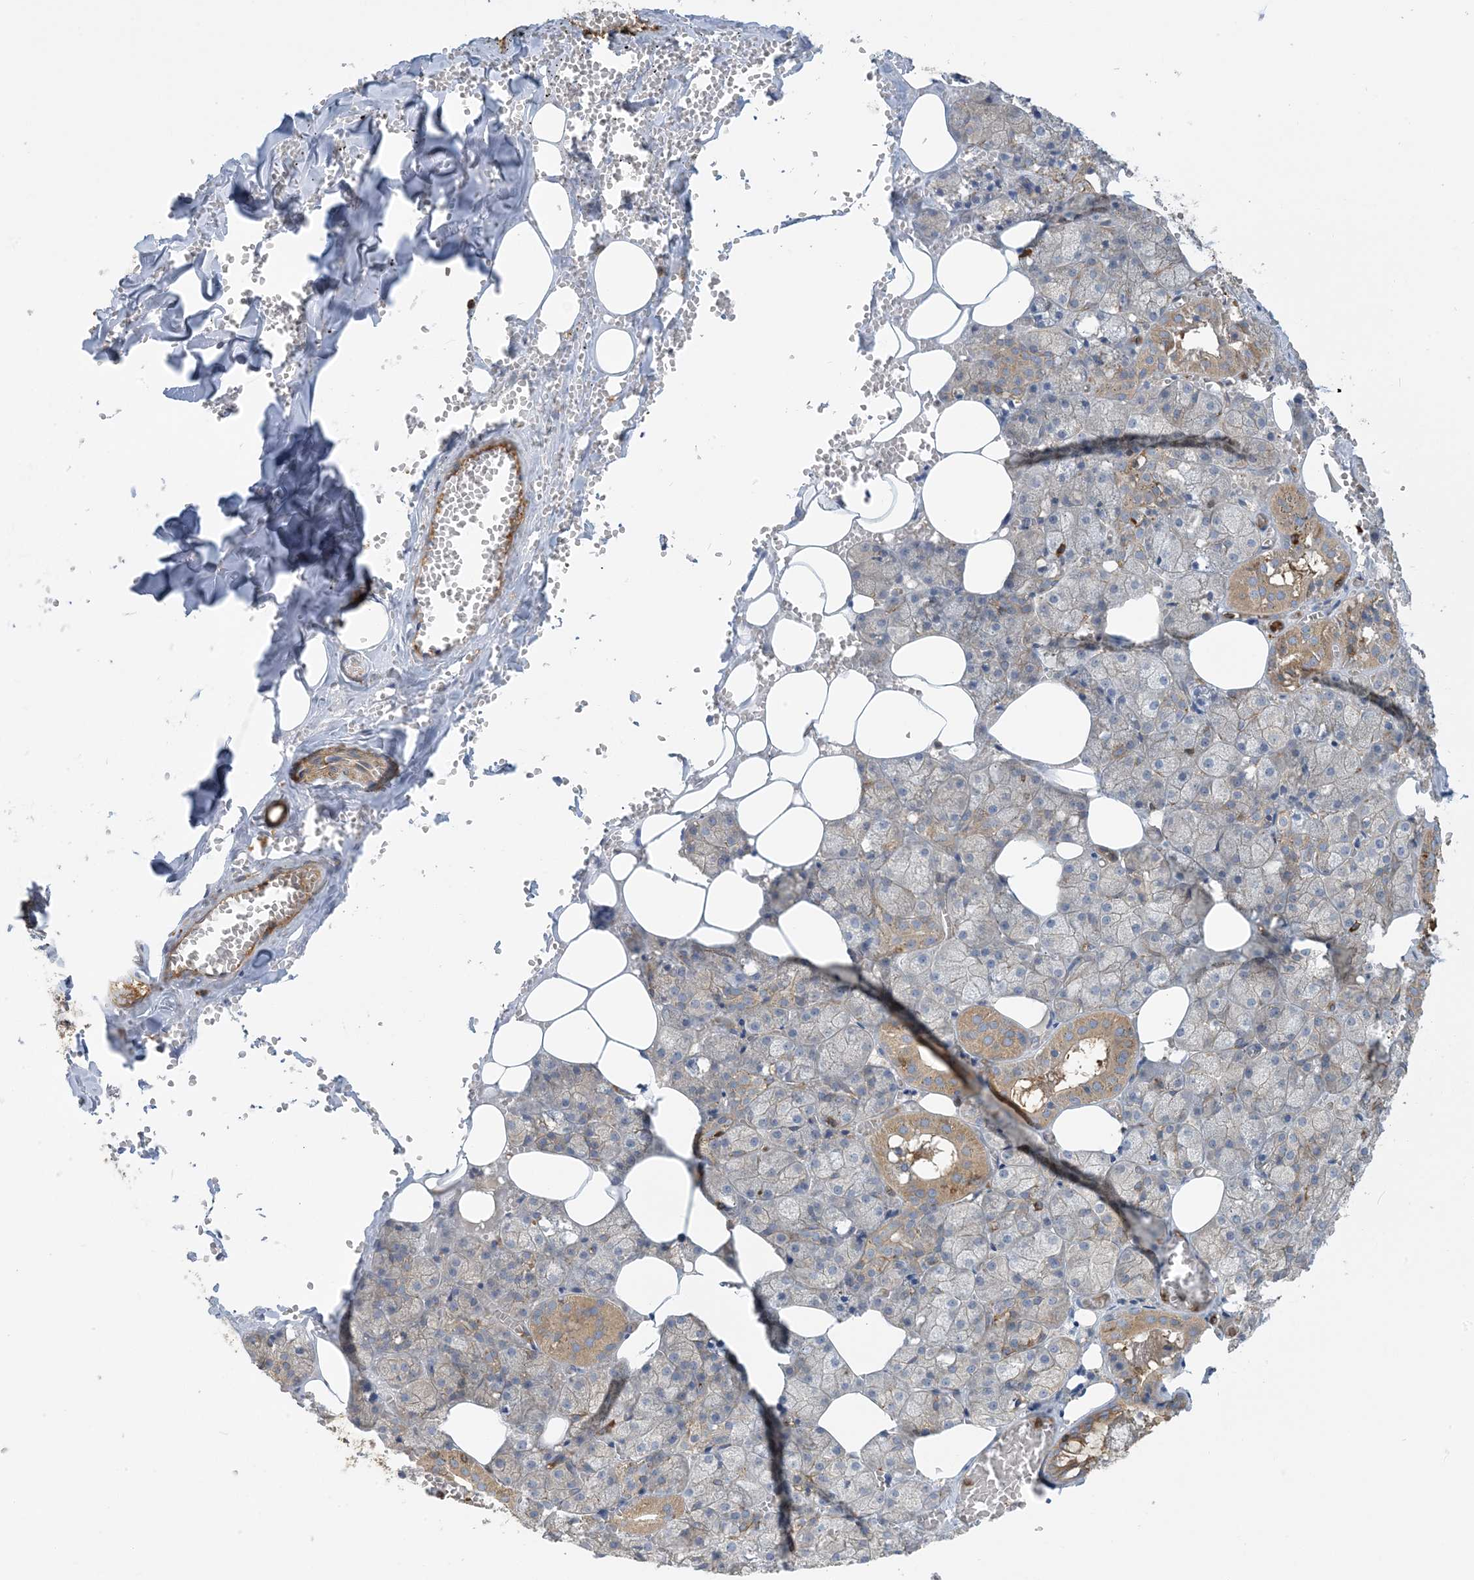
{"staining": {"intensity": "weak", "quantity": "25%-75%", "location": "cytoplasmic/membranous"}, "tissue": "salivary gland", "cell_type": "Glandular cells", "image_type": "normal", "snomed": [{"axis": "morphology", "description": "Normal tissue, NOS"}, {"axis": "topography", "description": "Salivary gland"}], "caption": "This histopathology image displays immunohistochemistry (IHC) staining of normal salivary gland, with low weak cytoplasmic/membranous positivity in about 25%-75% of glandular cells.", "gene": "SFMBT2", "patient": {"sex": "male", "age": 62}}